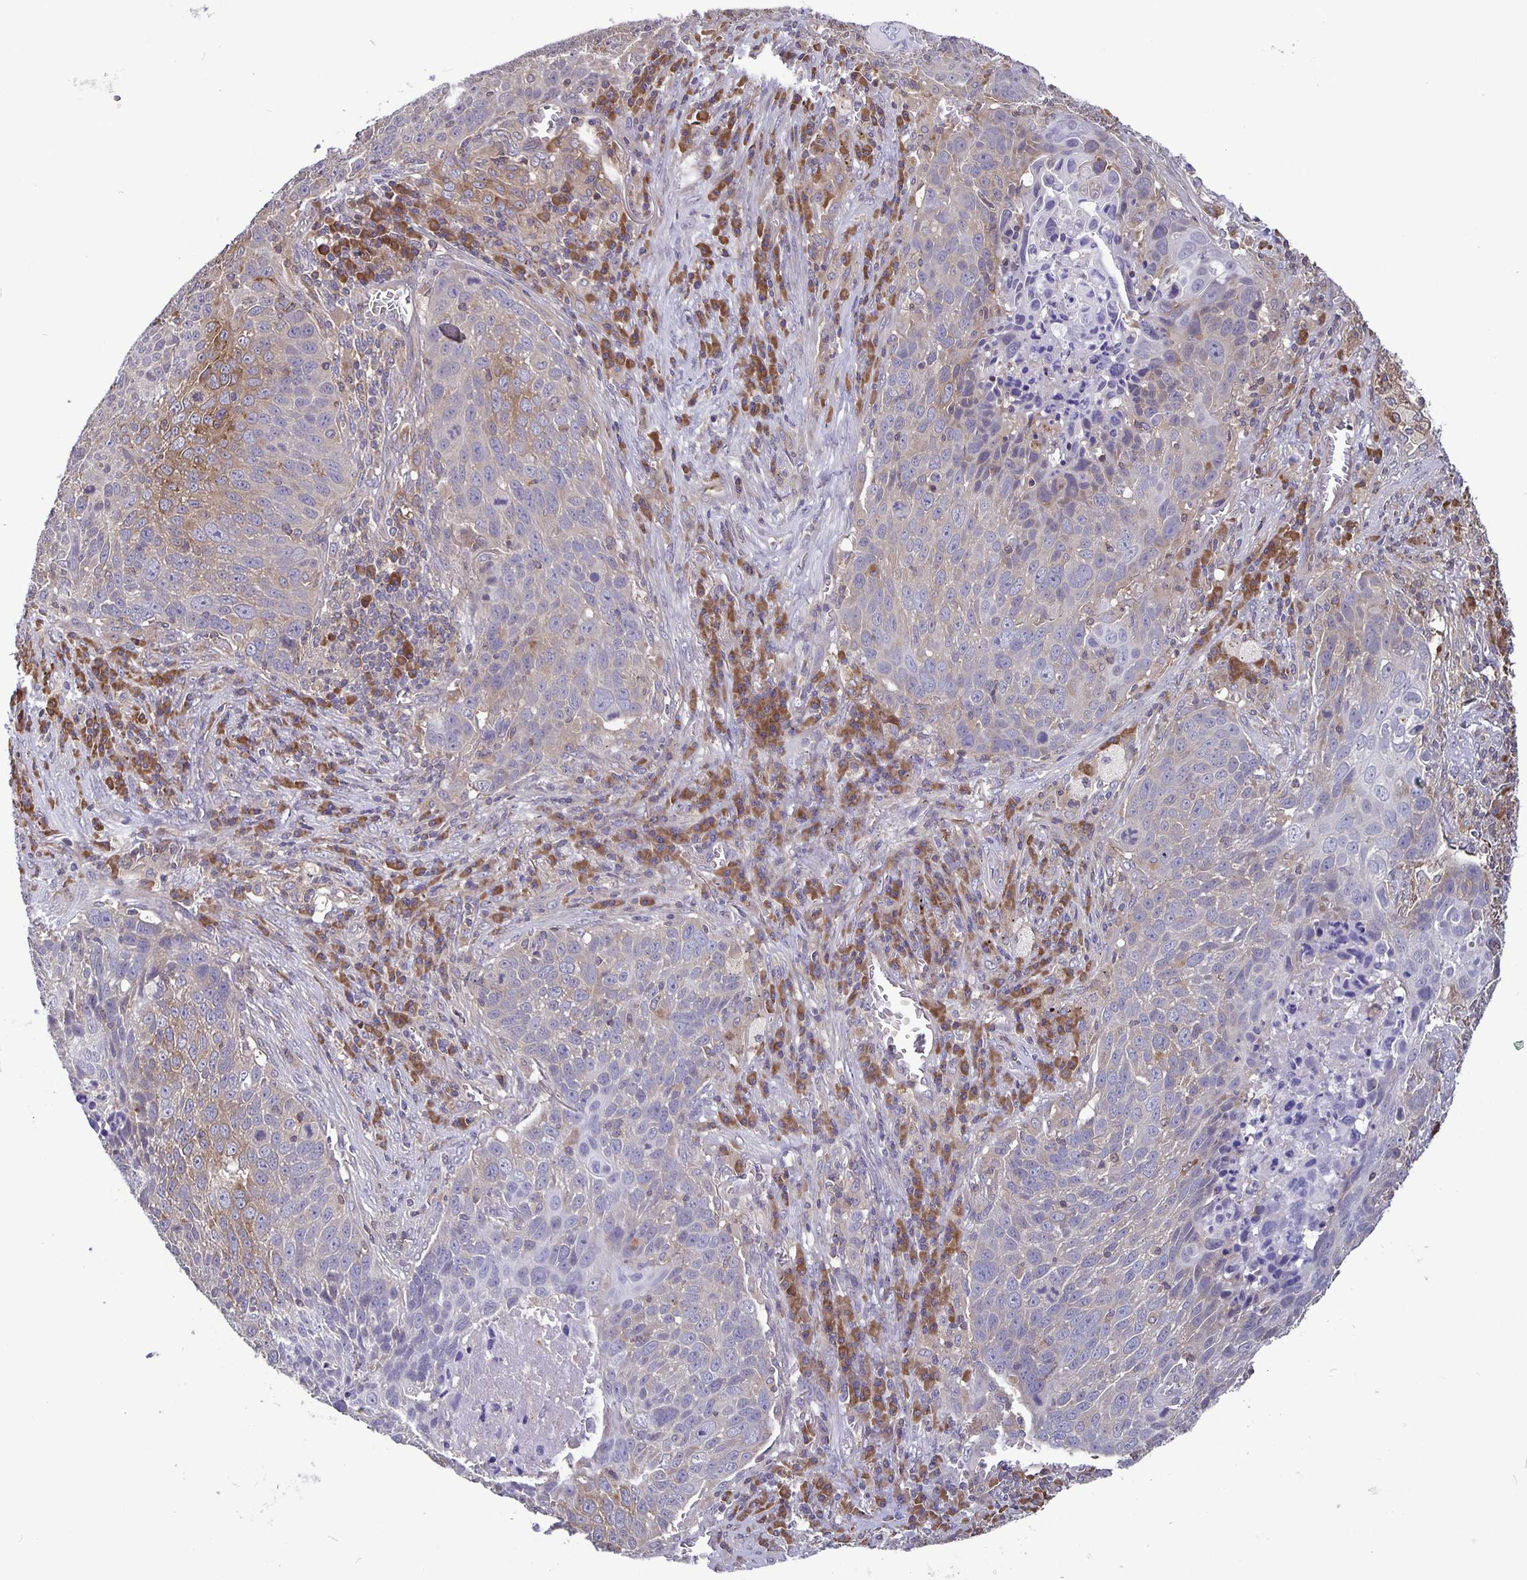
{"staining": {"intensity": "moderate", "quantity": "<25%", "location": "cytoplasmic/membranous"}, "tissue": "lung cancer", "cell_type": "Tumor cells", "image_type": "cancer", "snomed": [{"axis": "morphology", "description": "Squamous cell carcinoma, NOS"}, {"axis": "topography", "description": "Lung"}], "caption": "Lung cancer (squamous cell carcinoma) stained with a protein marker exhibits moderate staining in tumor cells.", "gene": "FEM1C", "patient": {"sex": "male", "age": 78}}